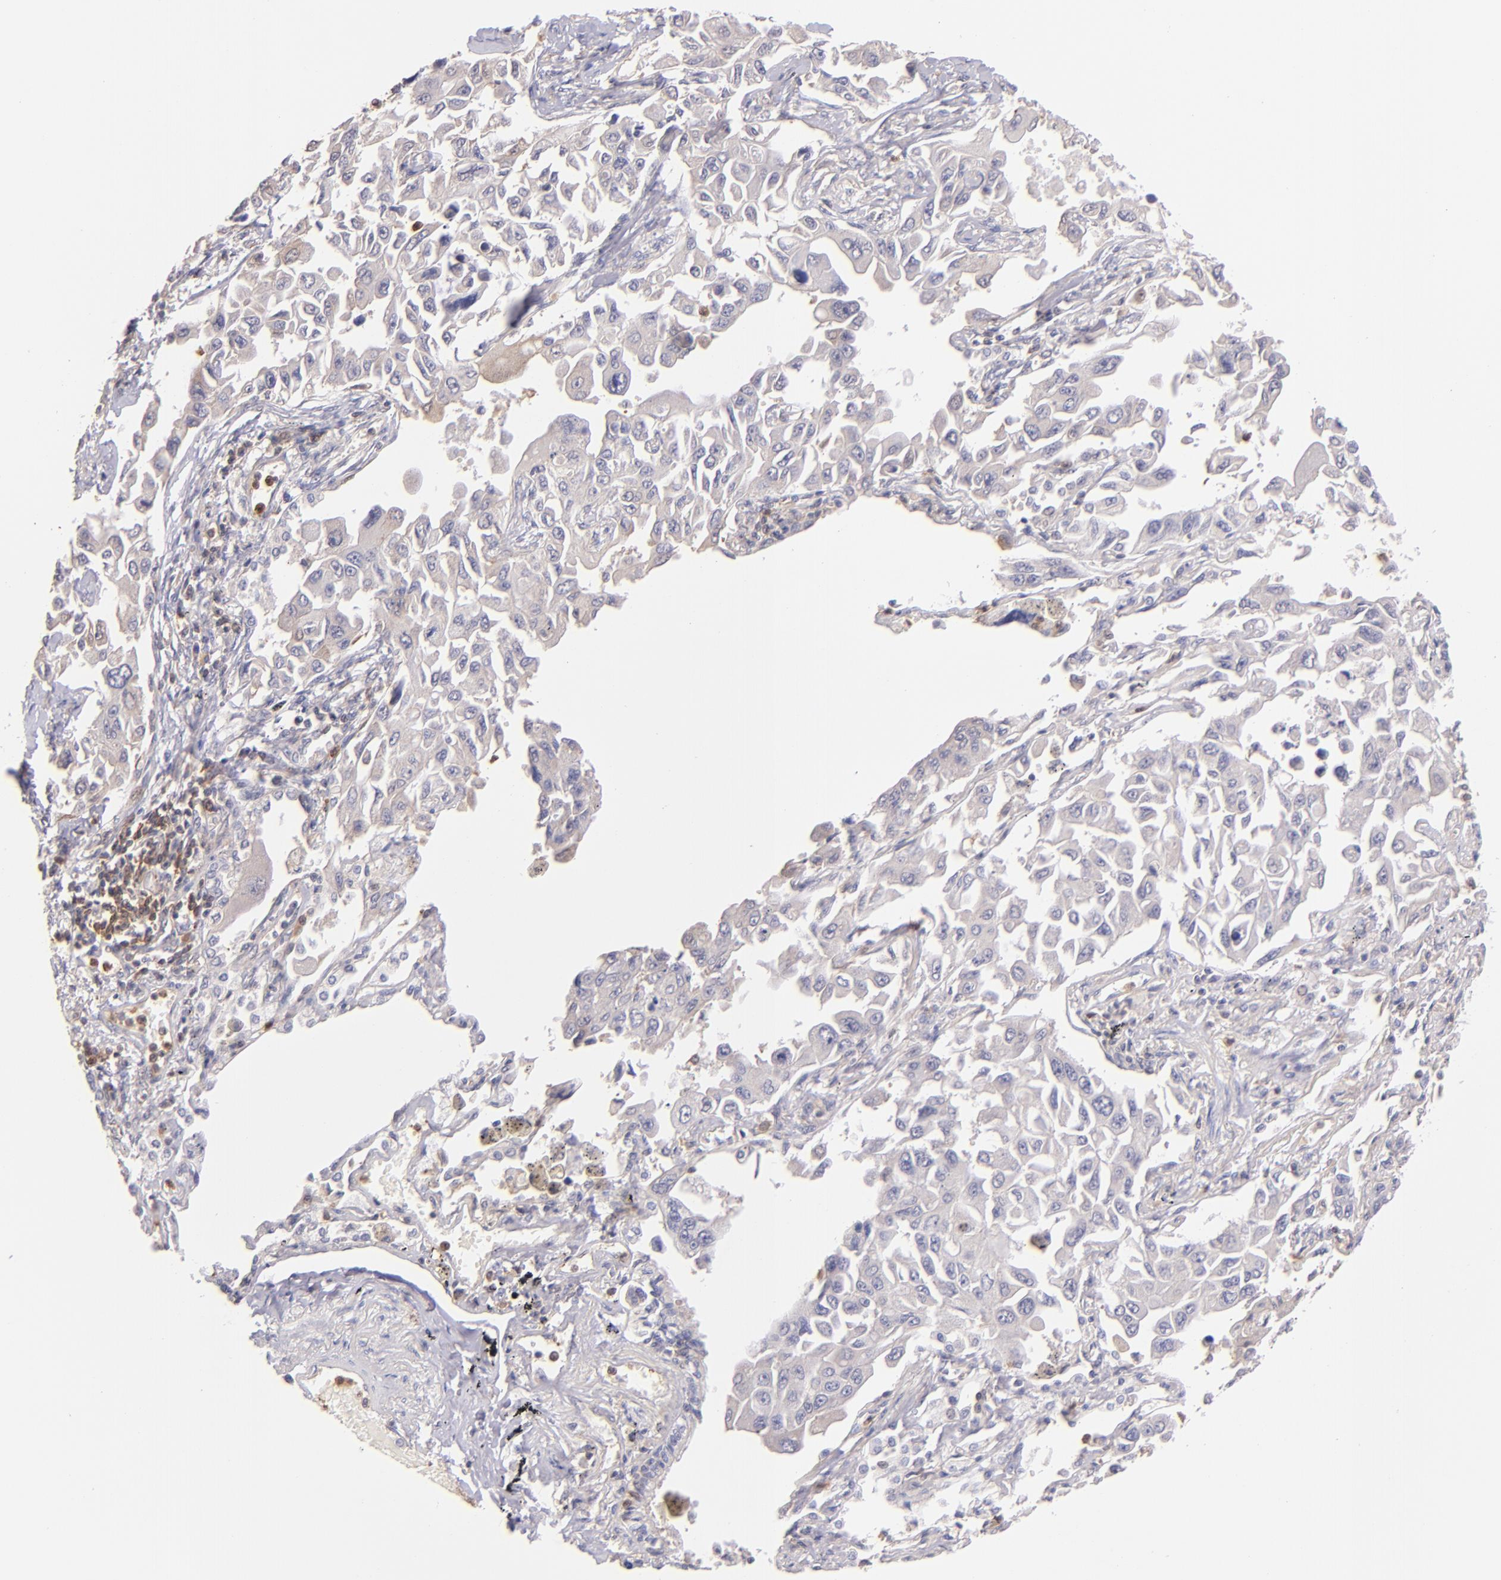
{"staining": {"intensity": "negative", "quantity": "none", "location": "none"}, "tissue": "lung cancer", "cell_type": "Tumor cells", "image_type": "cancer", "snomed": [{"axis": "morphology", "description": "Adenocarcinoma, NOS"}, {"axis": "topography", "description": "Lung"}], "caption": "Tumor cells are negative for brown protein staining in lung adenocarcinoma. (Stains: DAB immunohistochemistry with hematoxylin counter stain, Microscopy: brightfield microscopy at high magnification).", "gene": "BTK", "patient": {"sex": "male", "age": 64}}